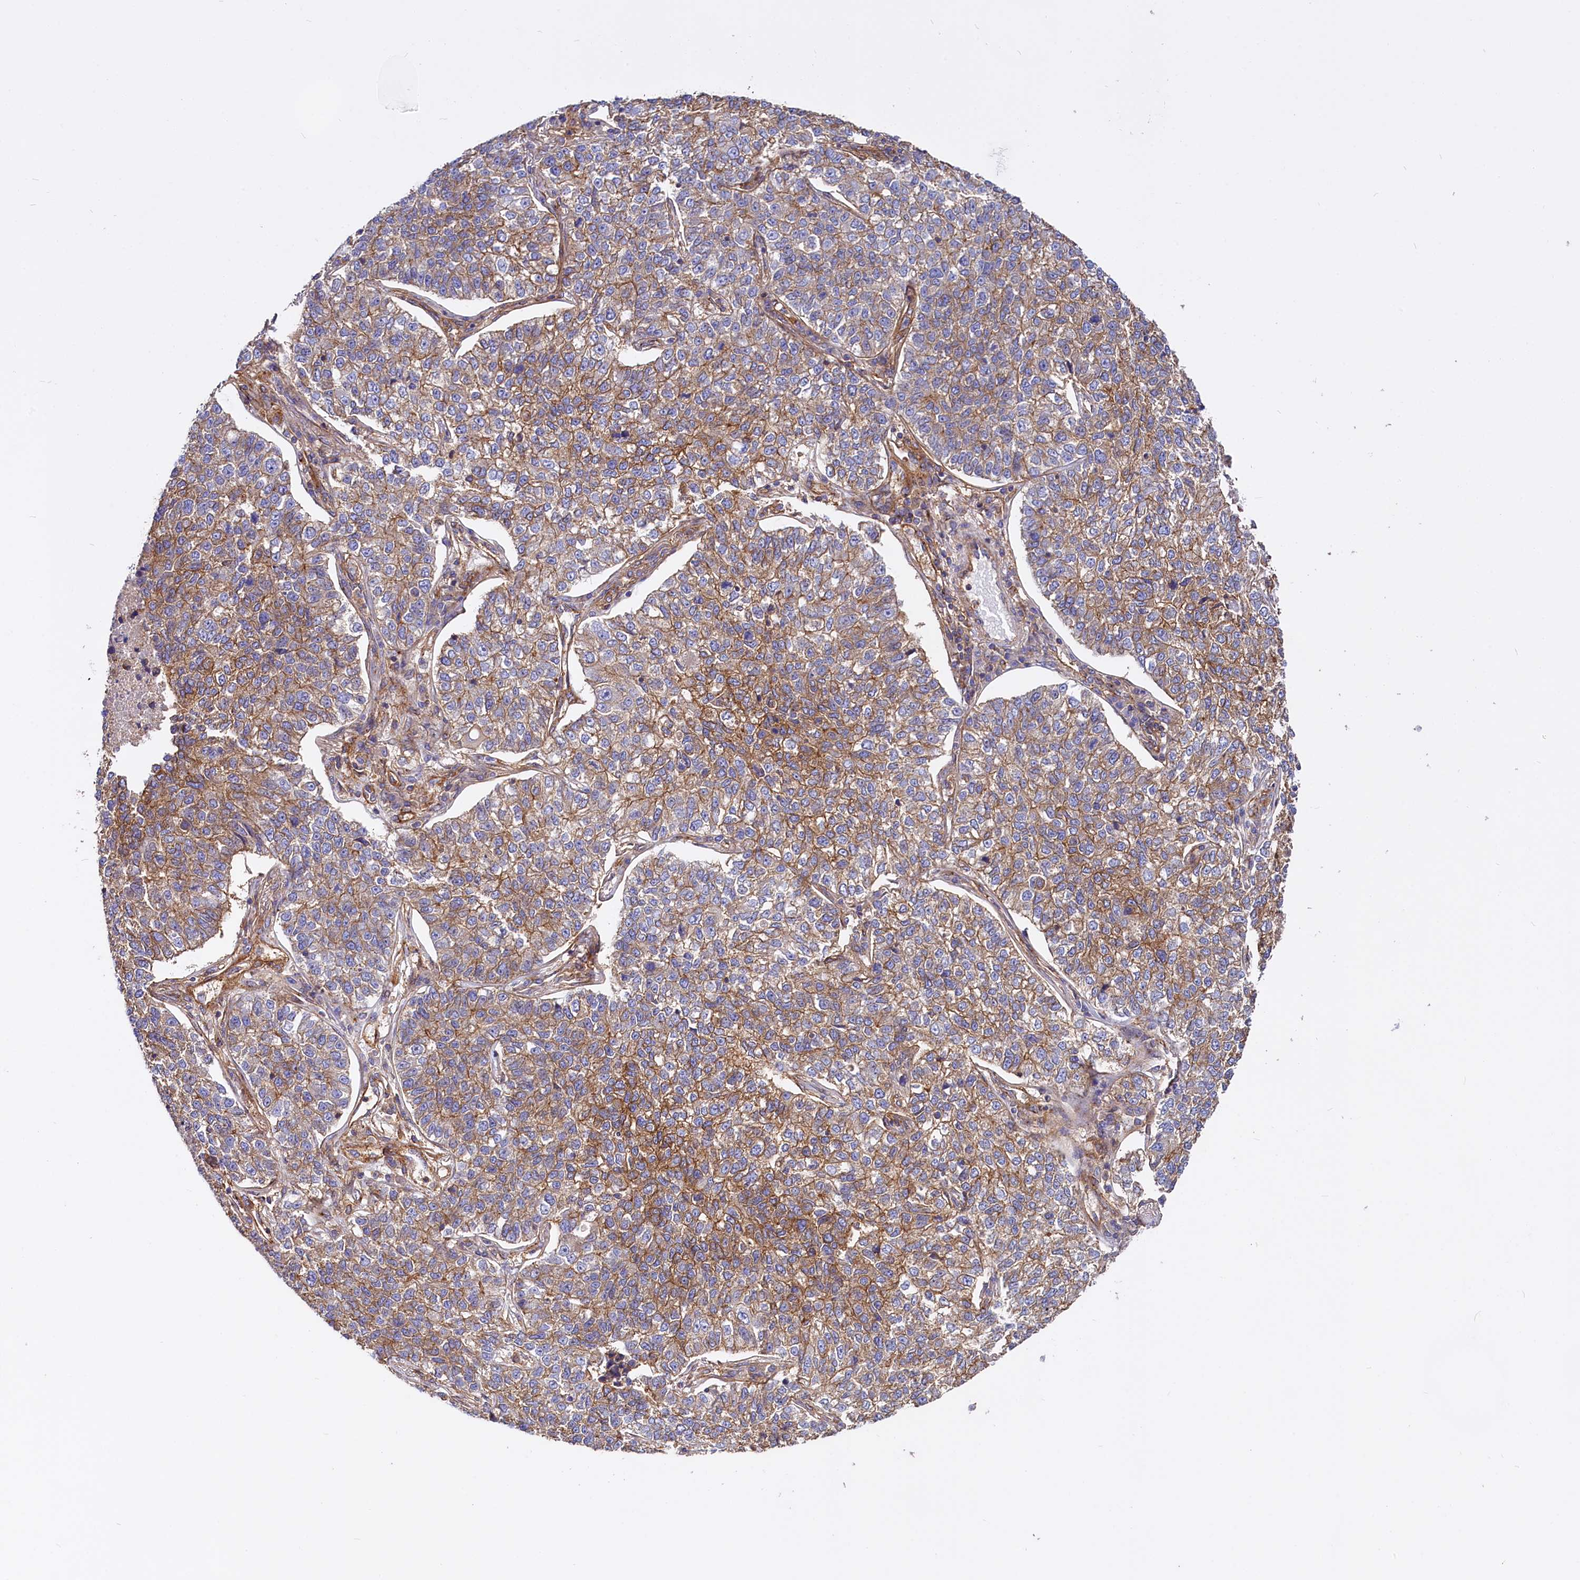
{"staining": {"intensity": "moderate", "quantity": ">75%", "location": "cytoplasmic/membranous"}, "tissue": "lung cancer", "cell_type": "Tumor cells", "image_type": "cancer", "snomed": [{"axis": "morphology", "description": "Adenocarcinoma, NOS"}, {"axis": "topography", "description": "Lung"}], "caption": "Tumor cells reveal medium levels of moderate cytoplasmic/membranous expression in about >75% of cells in lung adenocarcinoma.", "gene": "ANO6", "patient": {"sex": "male", "age": 49}}